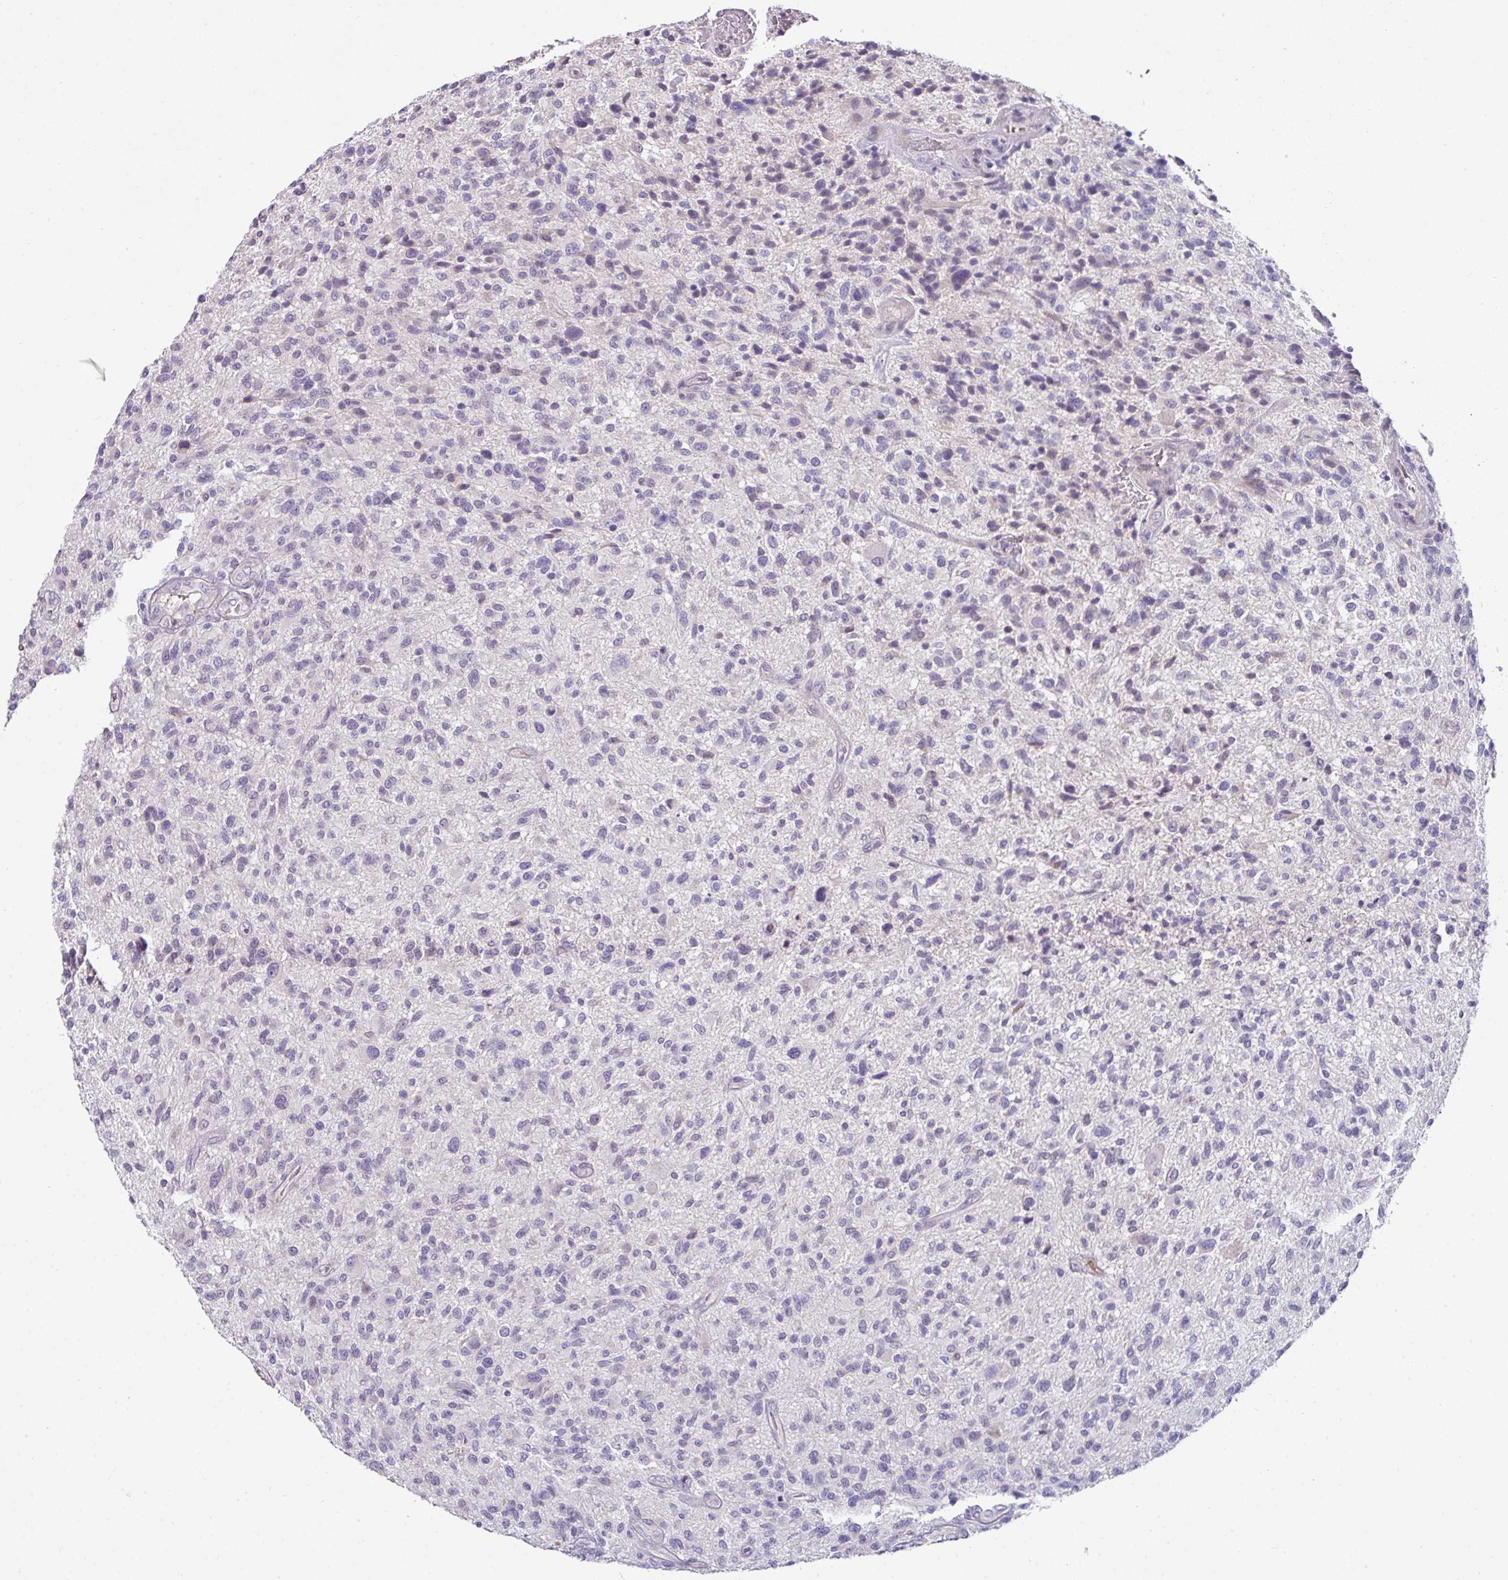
{"staining": {"intensity": "negative", "quantity": "none", "location": "none"}, "tissue": "glioma", "cell_type": "Tumor cells", "image_type": "cancer", "snomed": [{"axis": "morphology", "description": "Glioma, malignant, High grade"}, {"axis": "topography", "description": "Brain"}], "caption": "Immunohistochemistry photomicrograph of neoplastic tissue: human glioma stained with DAB exhibits no significant protein staining in tumor cells.", "gene": "SLAMF6", "patient": {"sex": "male", "age": 47}}